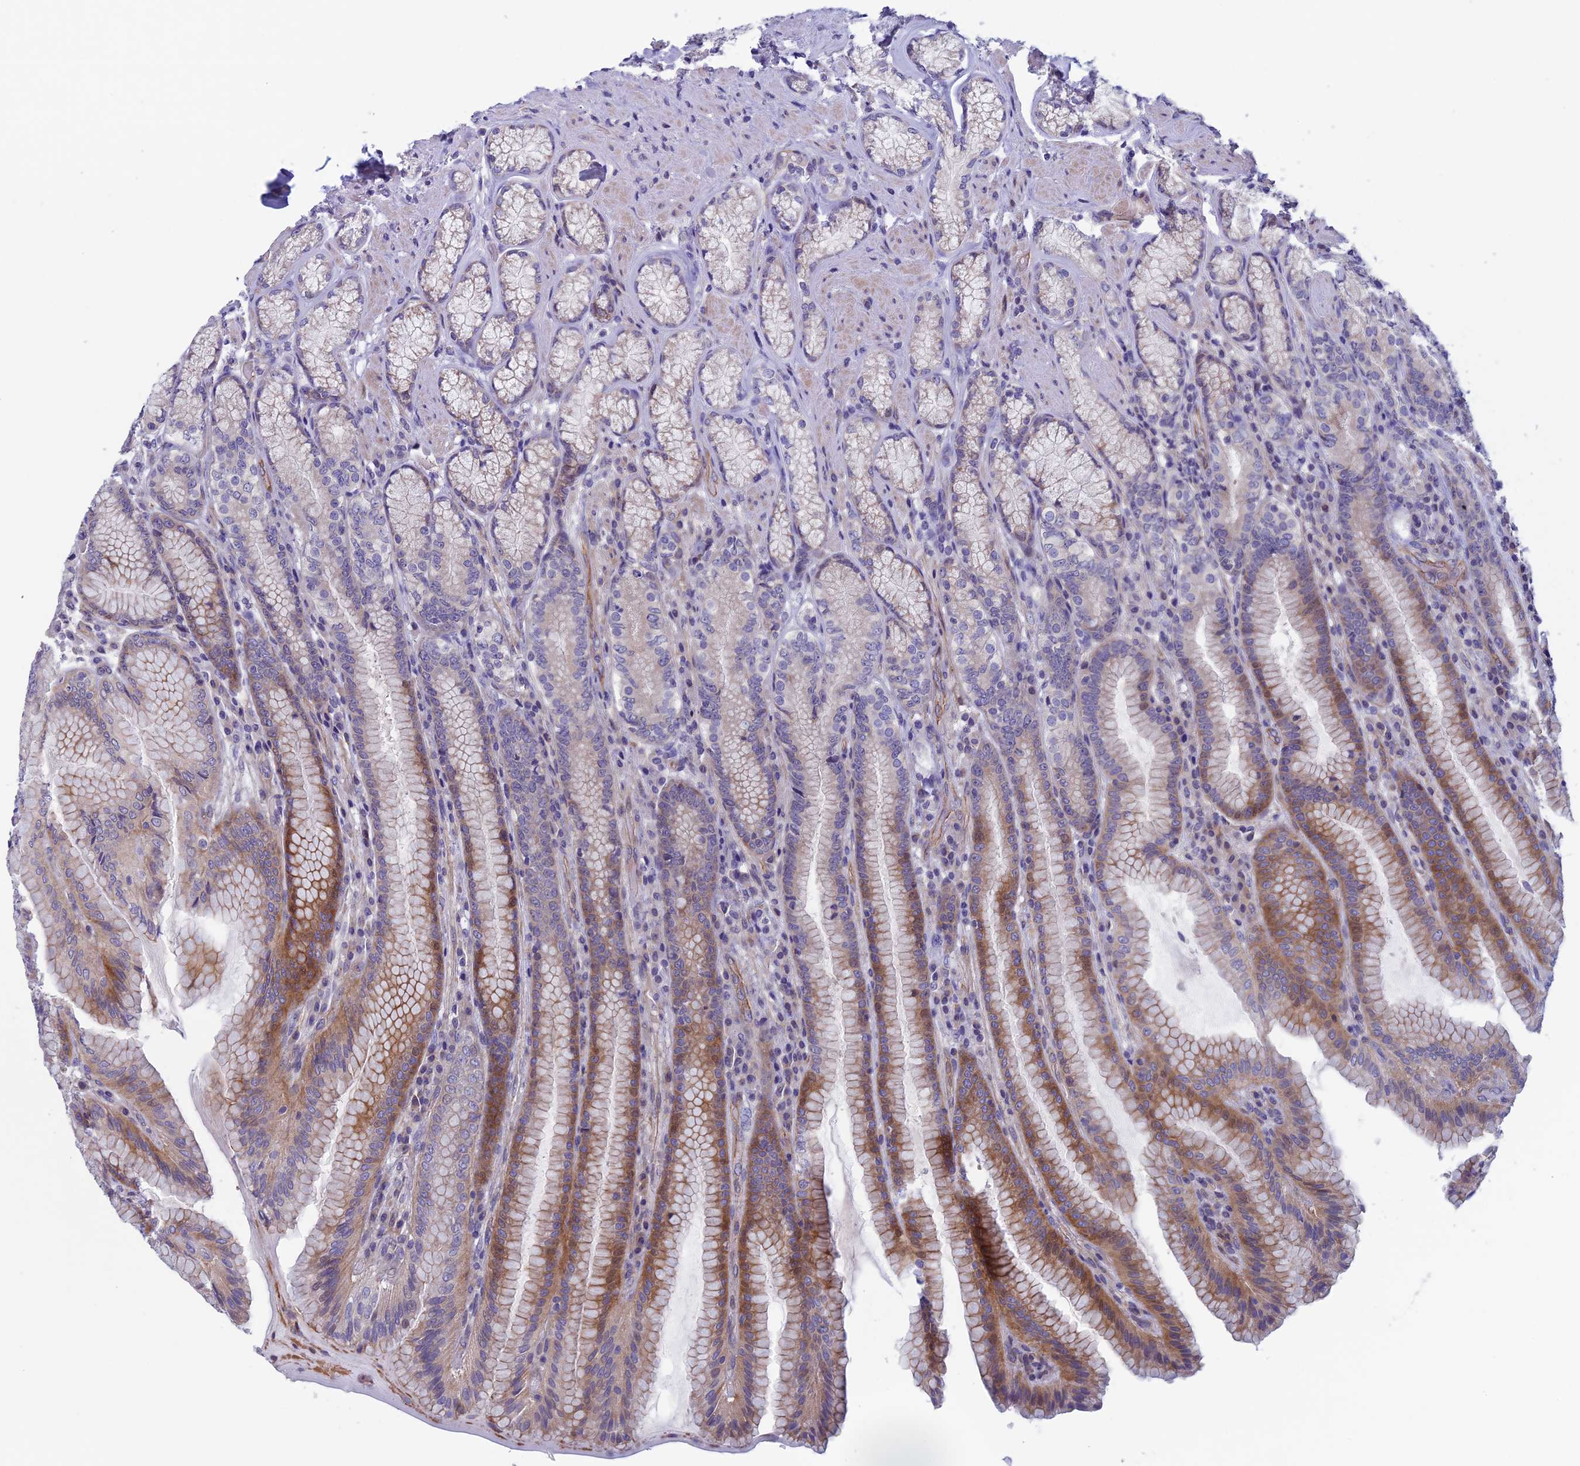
{"staining": {"intensity": "moderate", "quantity": "<25%", "location": "cytoplasmic/membranous"}, "tissue": "stomach", "cell_type": "Glandular cells", "image_type": "normal", "snomed": [{"axis": "morphology", "description": "Normal tissue, NOS"}, {"axis": "topography", "description": "Stomach, upper"}, {"axis": "topography", "description": "Stomach, lower"}], "caption": "Protein expression analysis of unremarkable stomach exhibits moderate cytoplasmic/membranous expression in approximately <25% of glandular cells. The protein is stained brown, and the nuclei are stained in blue (DAB IHC with brightfield microscopy, high magnification).", "gene": "CNOT6L", "patient": {"sex": "female", "age": 76}}